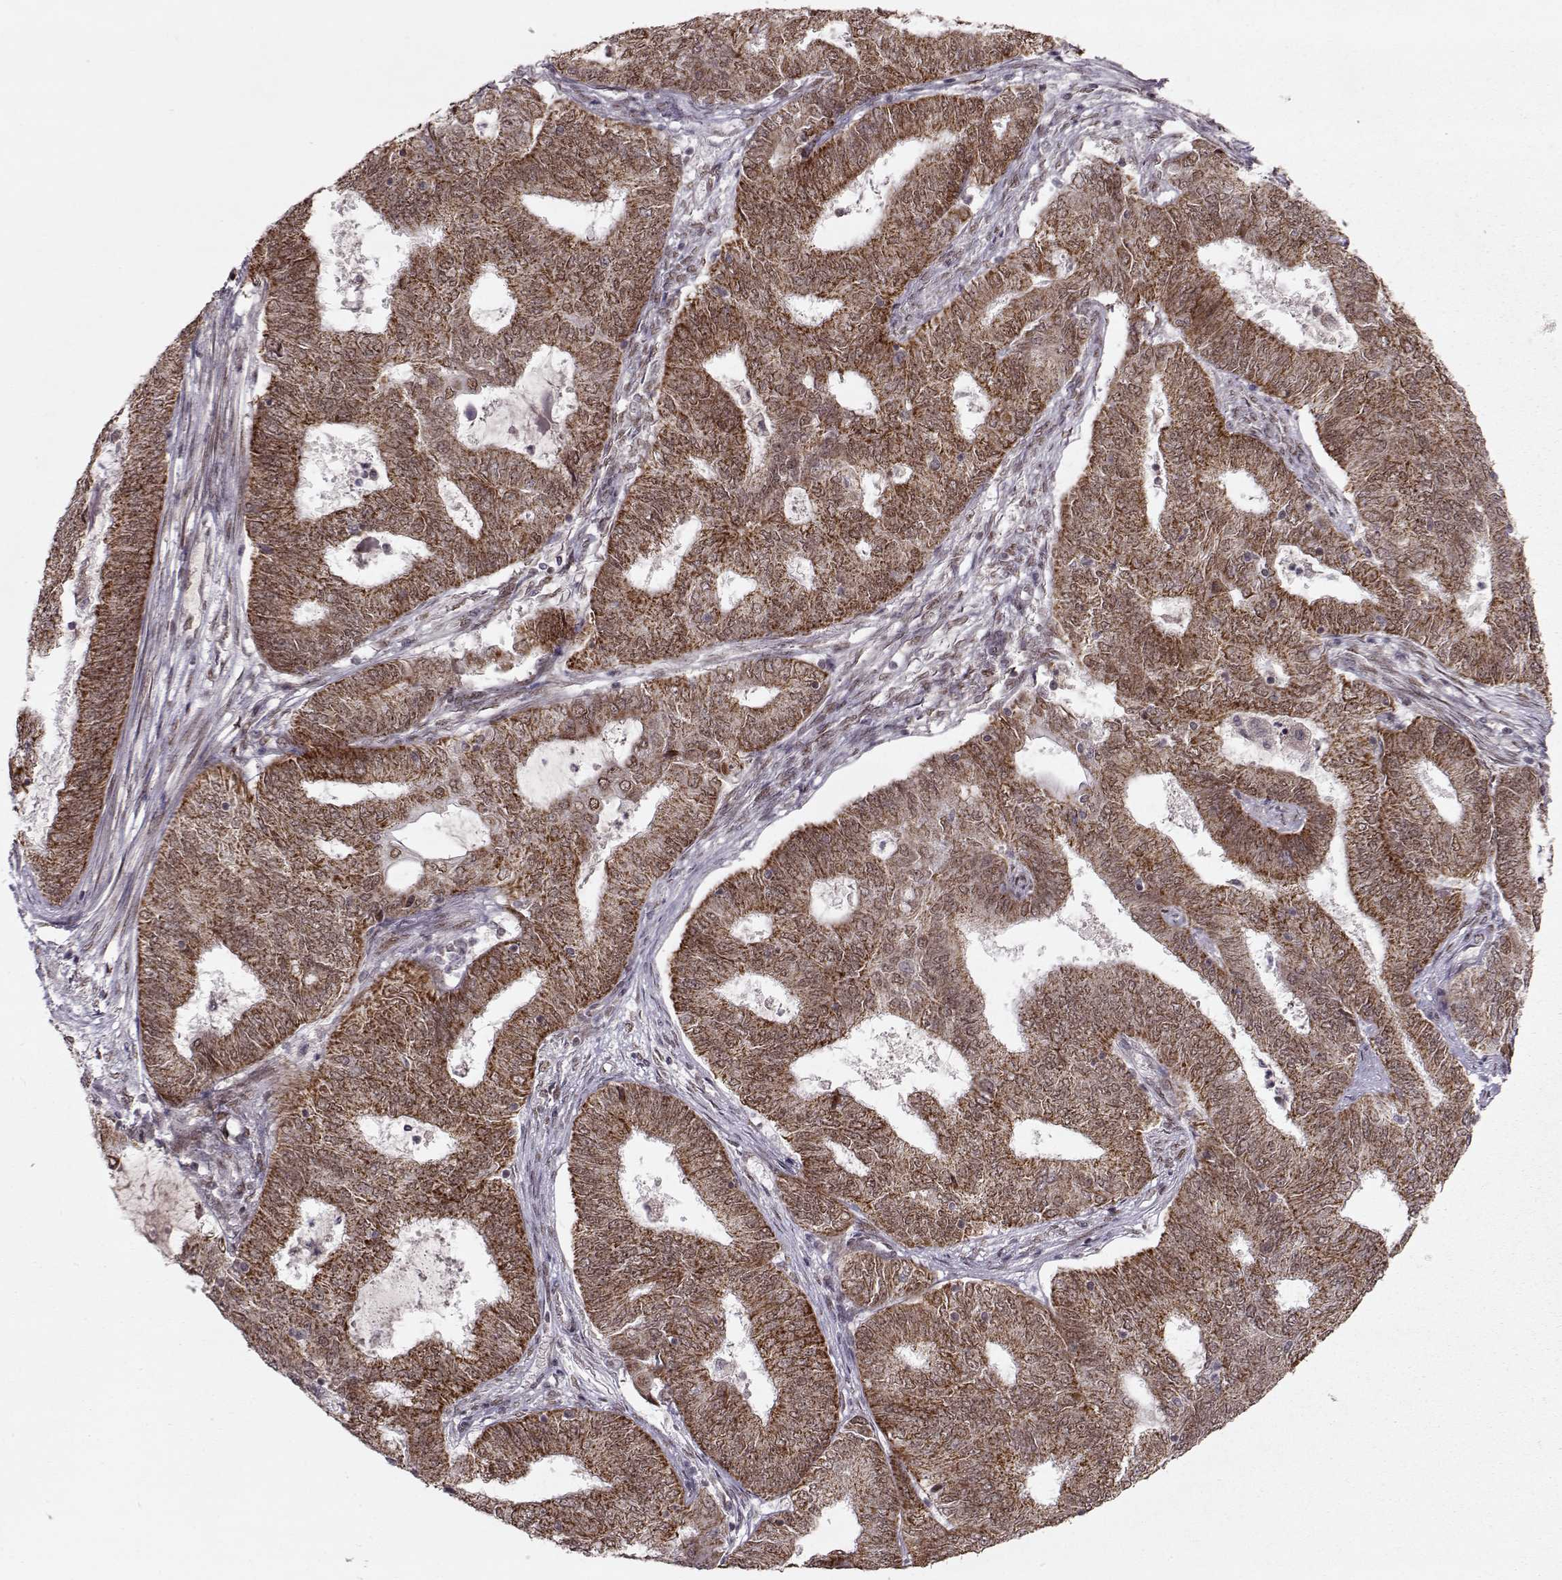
{"staining": {"intensity": "strong", "quantity": ">75%", "location": "cytoplasmic/membranous"}, "tissue": "endometrial cancer", "cell_type": "Tumor cells", "image_type": "cancer", "snomed": [{"axis": "morphology", "description": "Adenocarcinoma, NOS"}, {"axis": "topography", "description": "Endometrium"}], "caption": "Endometrial adenocarcinoma was stained to show a protein in brown. There is high levels of strong cytoplasmic/membranous staining in approximately >75% of tumor cells. The staining is performed using DAB brown chromogen to label protein expression. The nuclei are counter-stained blue using hematoxylin.", "gene": "RAI1", "patient": {"sex": "female", "age": 62}}